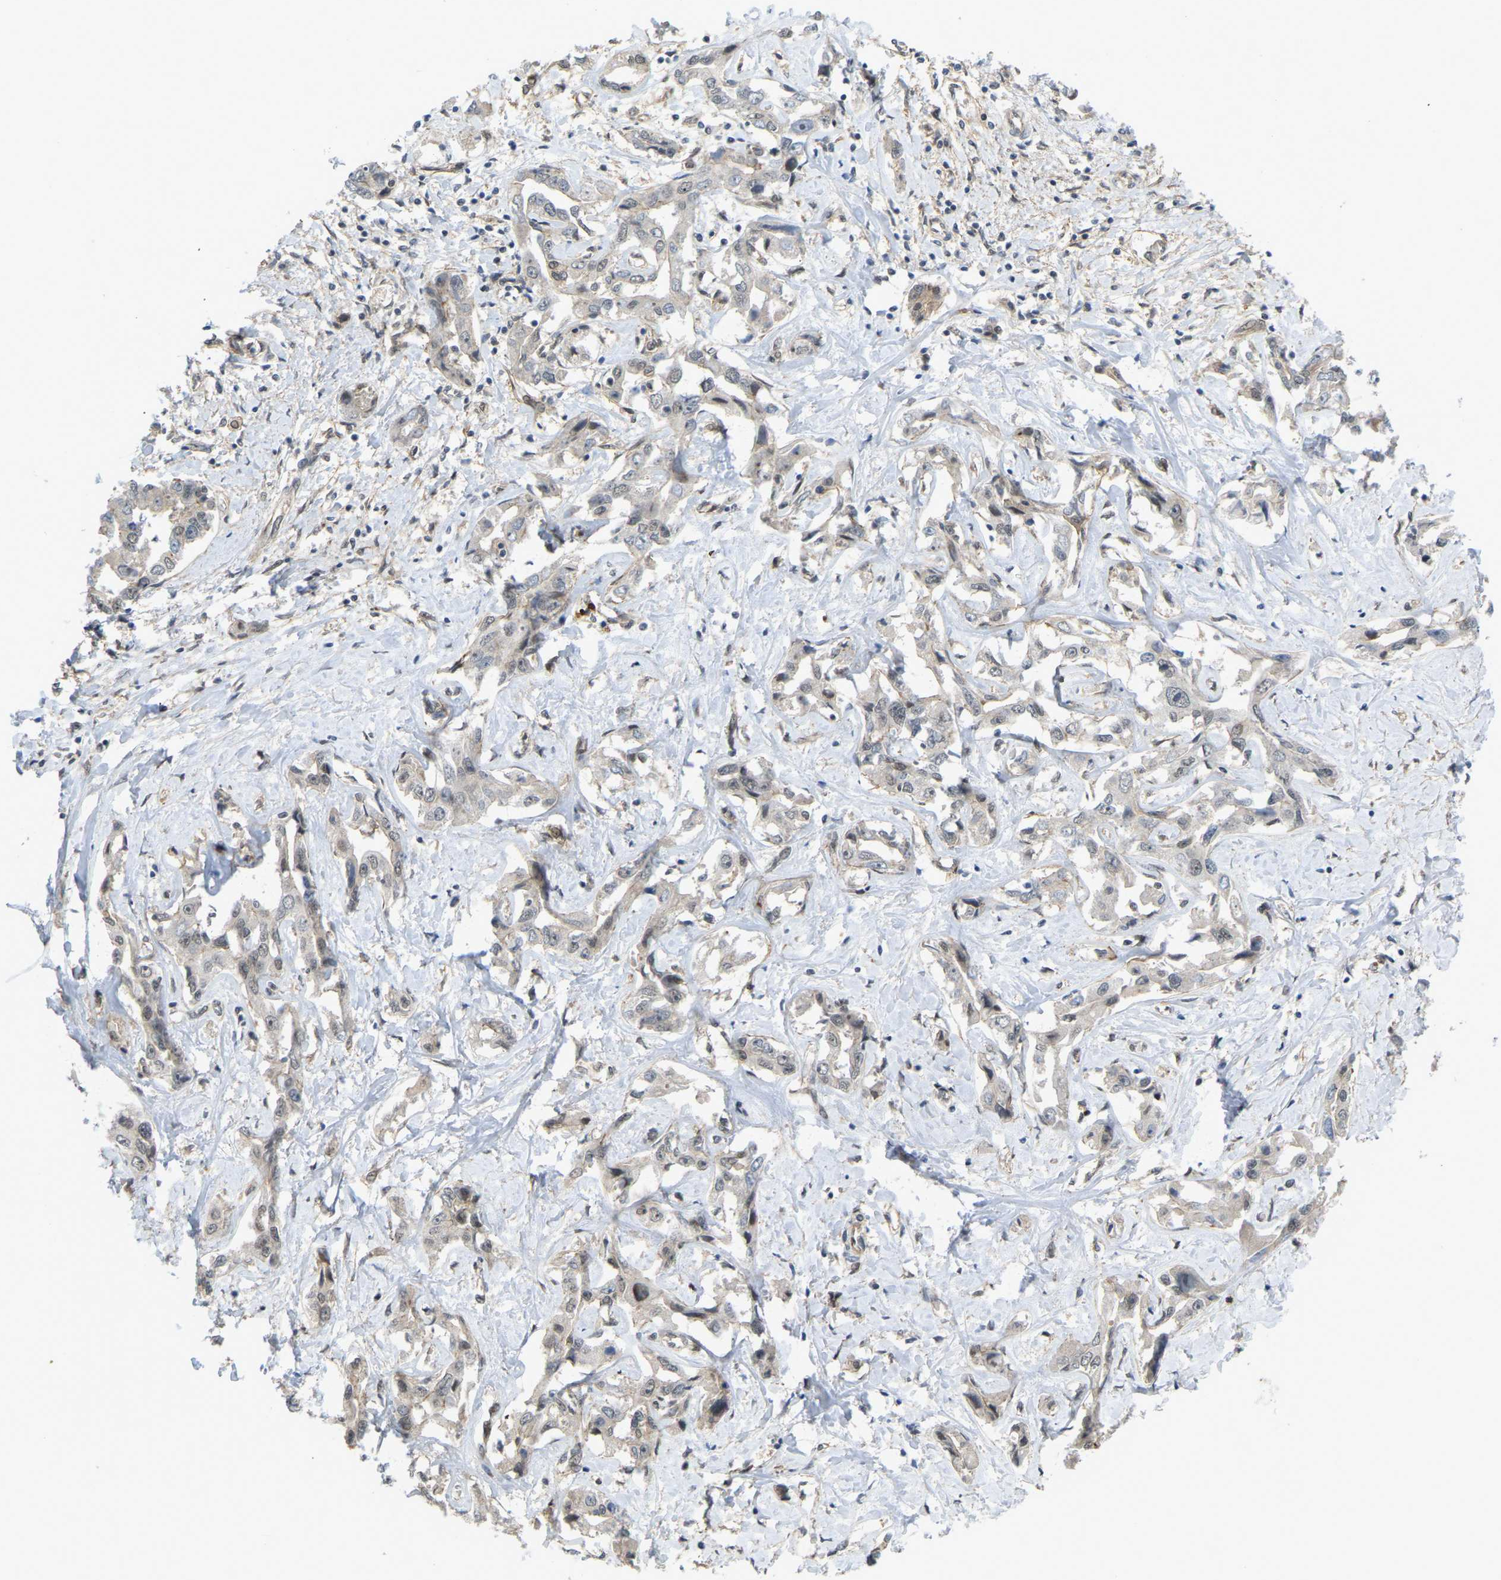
{"staining": {"intensity": "moderate", "quantity": "<25%", "location": "cytoplasmic/membranous"}, "tissue": "liver cancer", "cell_type": "Tumor cells", "image_type": "cancer", "snomed": [{"axis": "morphology", "description": "Cholangiocarcinoma"}, {"axis": "topography", "description": "Liver"}], "caption": "Protein staining exhibits moderate cytoplasmic/membranous staining in about <25% of tumor cells in liver cancer. The staining is performed using DAB (3,3'-diaminobenzidine) brown chromogen to label protein expression. The nuclei are counter-stained blue using hematoxylin.", "gene": "SERPINB5", "patient": {"sex": "male", "age": 59}}